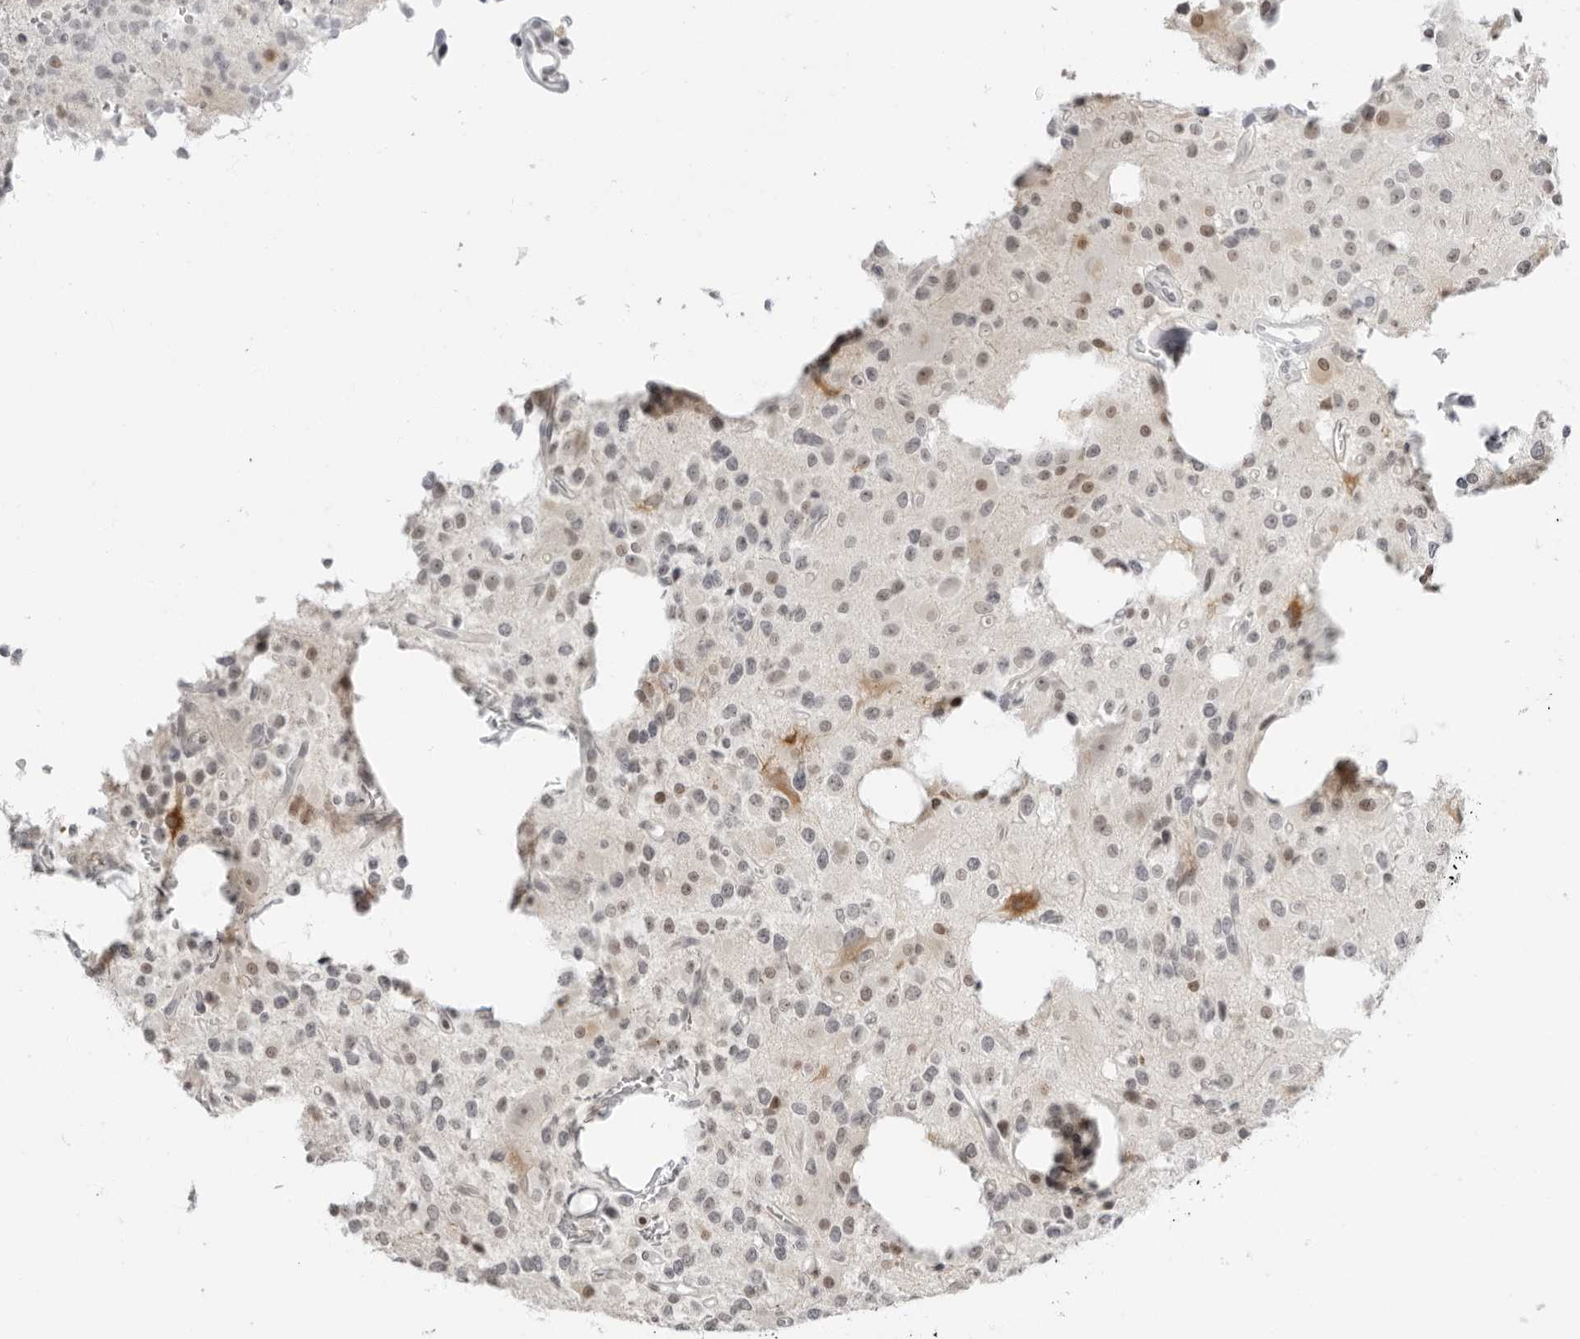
{"staining": {"intensity": "weak", "quantity": "<25%", "location": "nuclear"}, "tissue": "glioma", "cell_type": "Tumor cells", "image_type": "cancer", "snomed": [{"axis": "morphology", "description": "Glioma, malignant, High grade"}, {"axis": "topography", "description": "Brain"}], "caption": "An IHC micrograph of glioma is shown. There is no staining in tumor cells of glioma.", "gene": "RNF146", "patient": {"sex": "female", "age": 62}}